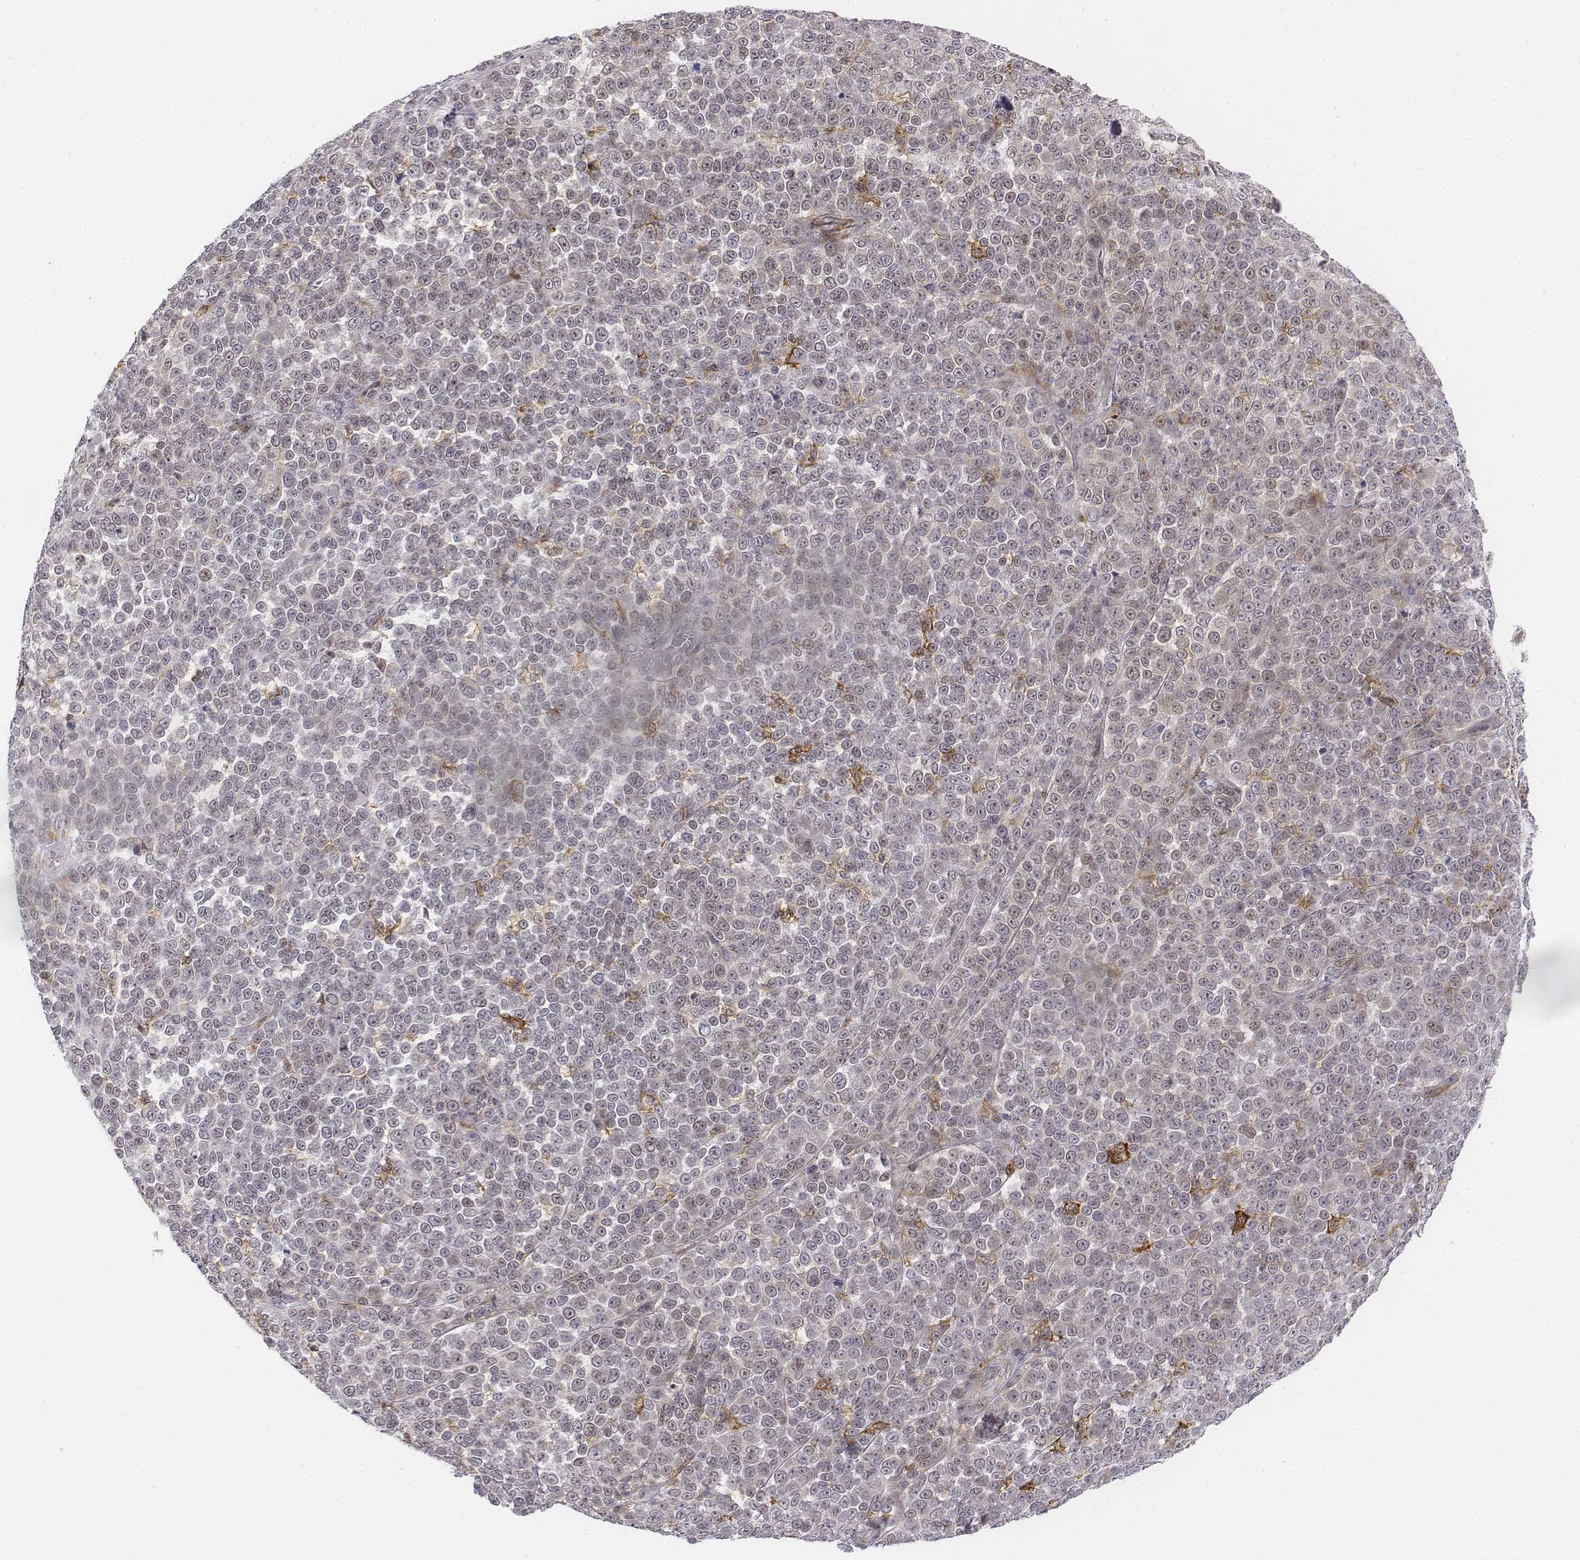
{"staining": {"intensity": "negative", "quantity": "none", "location": "none"}, "tissue": "melanoma", "cell_type": "Tumor cells", "image_type": "cancer", "snomed": [{"axis": "morphology", "description": "Malignant melanoma, NOS"}, {"axis": "topography", "description": "Skin"}], "caption": "Immunohistochemistry (IHC) histopathology image of human malignant melanoma stained for a protein (brown), which shows no expression in tumor cells. Brightfield microscopy of immunohistochemistry stained with DAB (3,3'-diaminobenzidine) (brown) and hematoxylin (blue), captured at high magnification.", "gene": "CD14", "patient": {"sex": "female", "age": 95}}